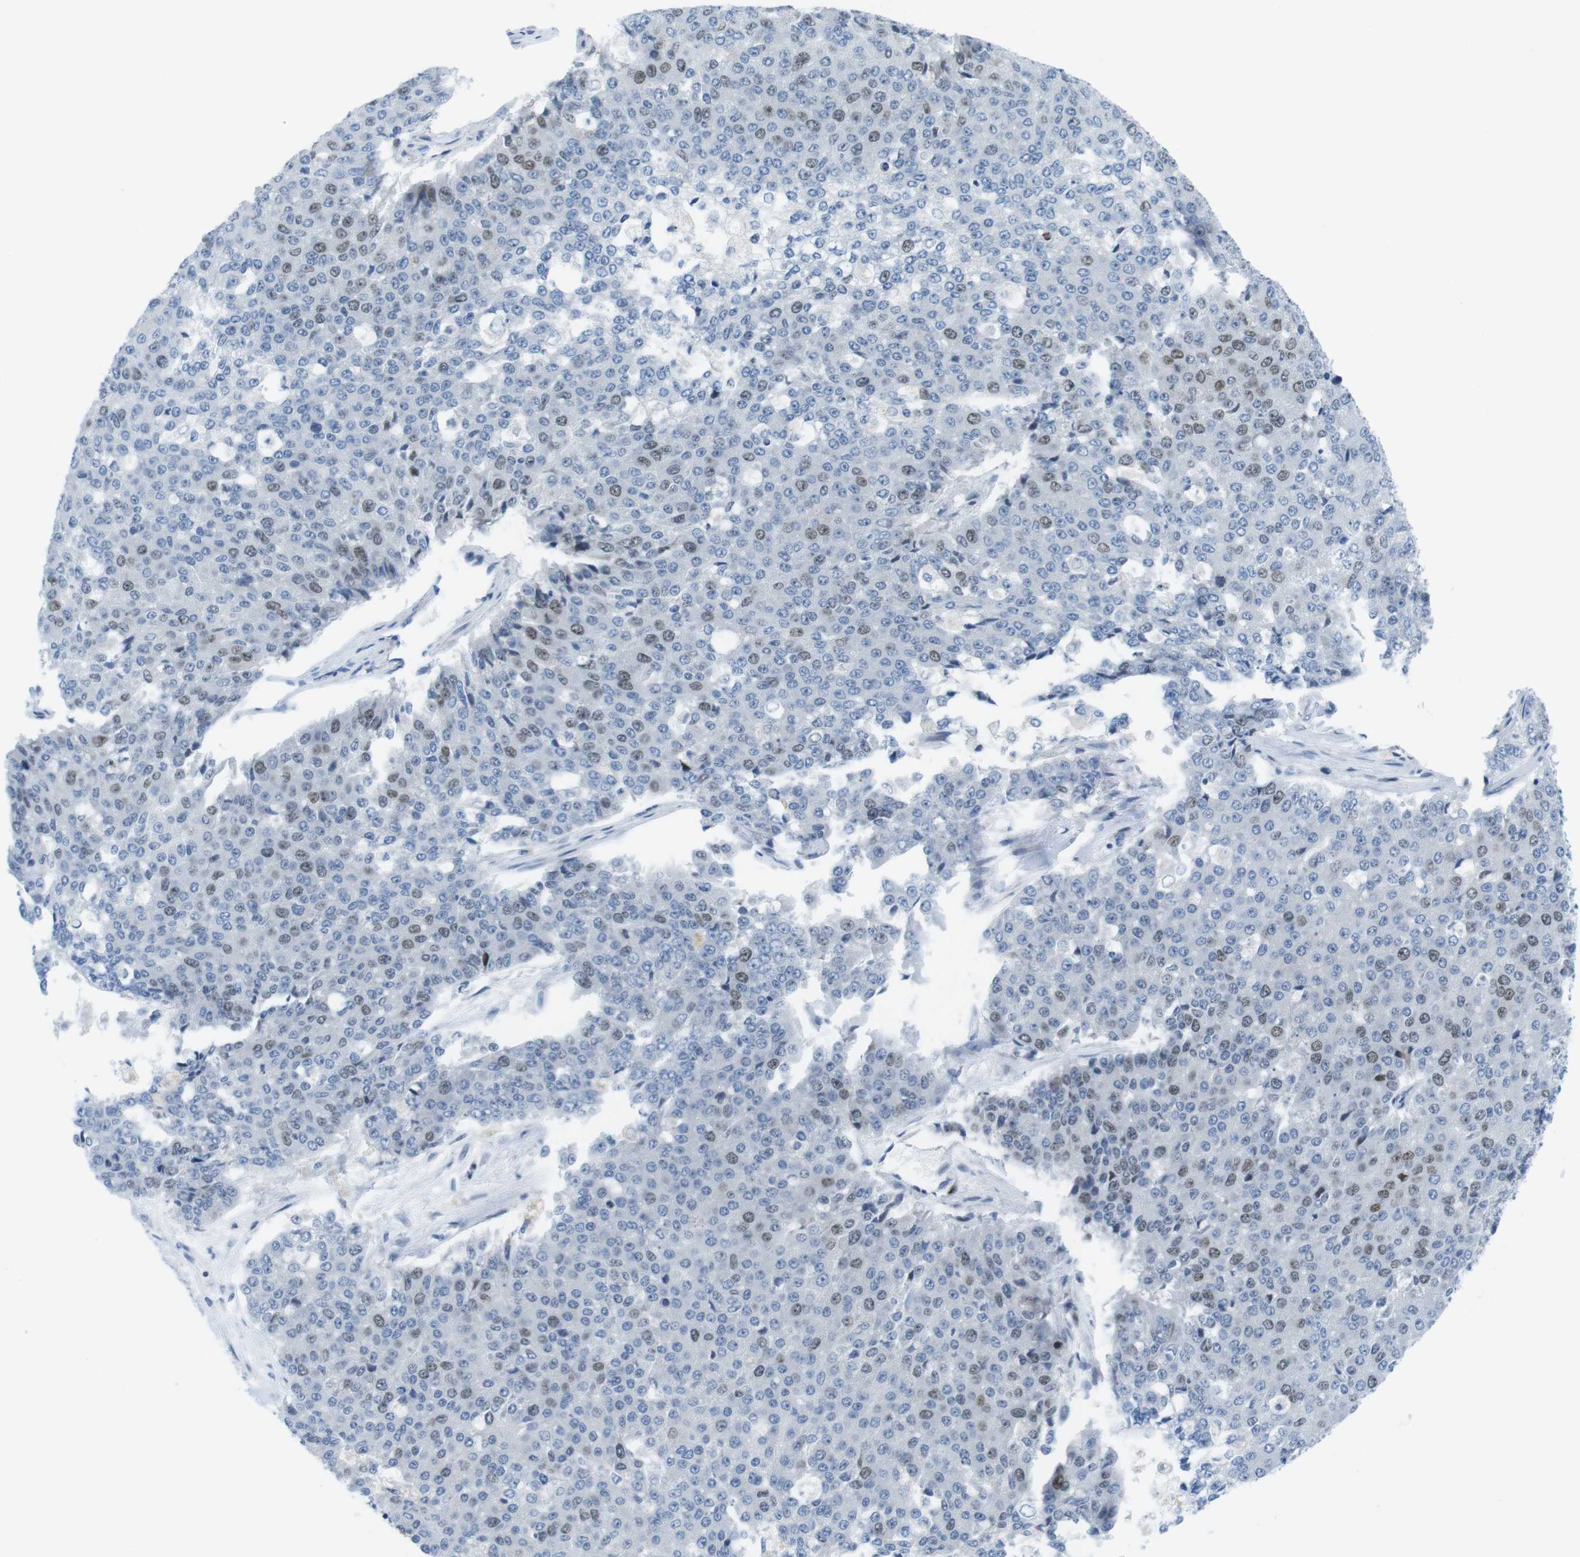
{"staining": {"intensity": "weak", "quantity": "<25%", "location": "nuclear"}, "tissue": "pancreatic cancer", "cell_type": "Tumor cells", "image_type": "cancer", "snomed": [{"axis": "morphology", "description": "Adenocarcinoma, NOS"}, {"axis": "topography", "description": "Pancreas"}], "caption": "There is no significant positivity in tumor cells of pancreatic cancer (adenocarcinoma).", "gene": "CHAF1A", "patient": {"sex": "male", "age": 50}}